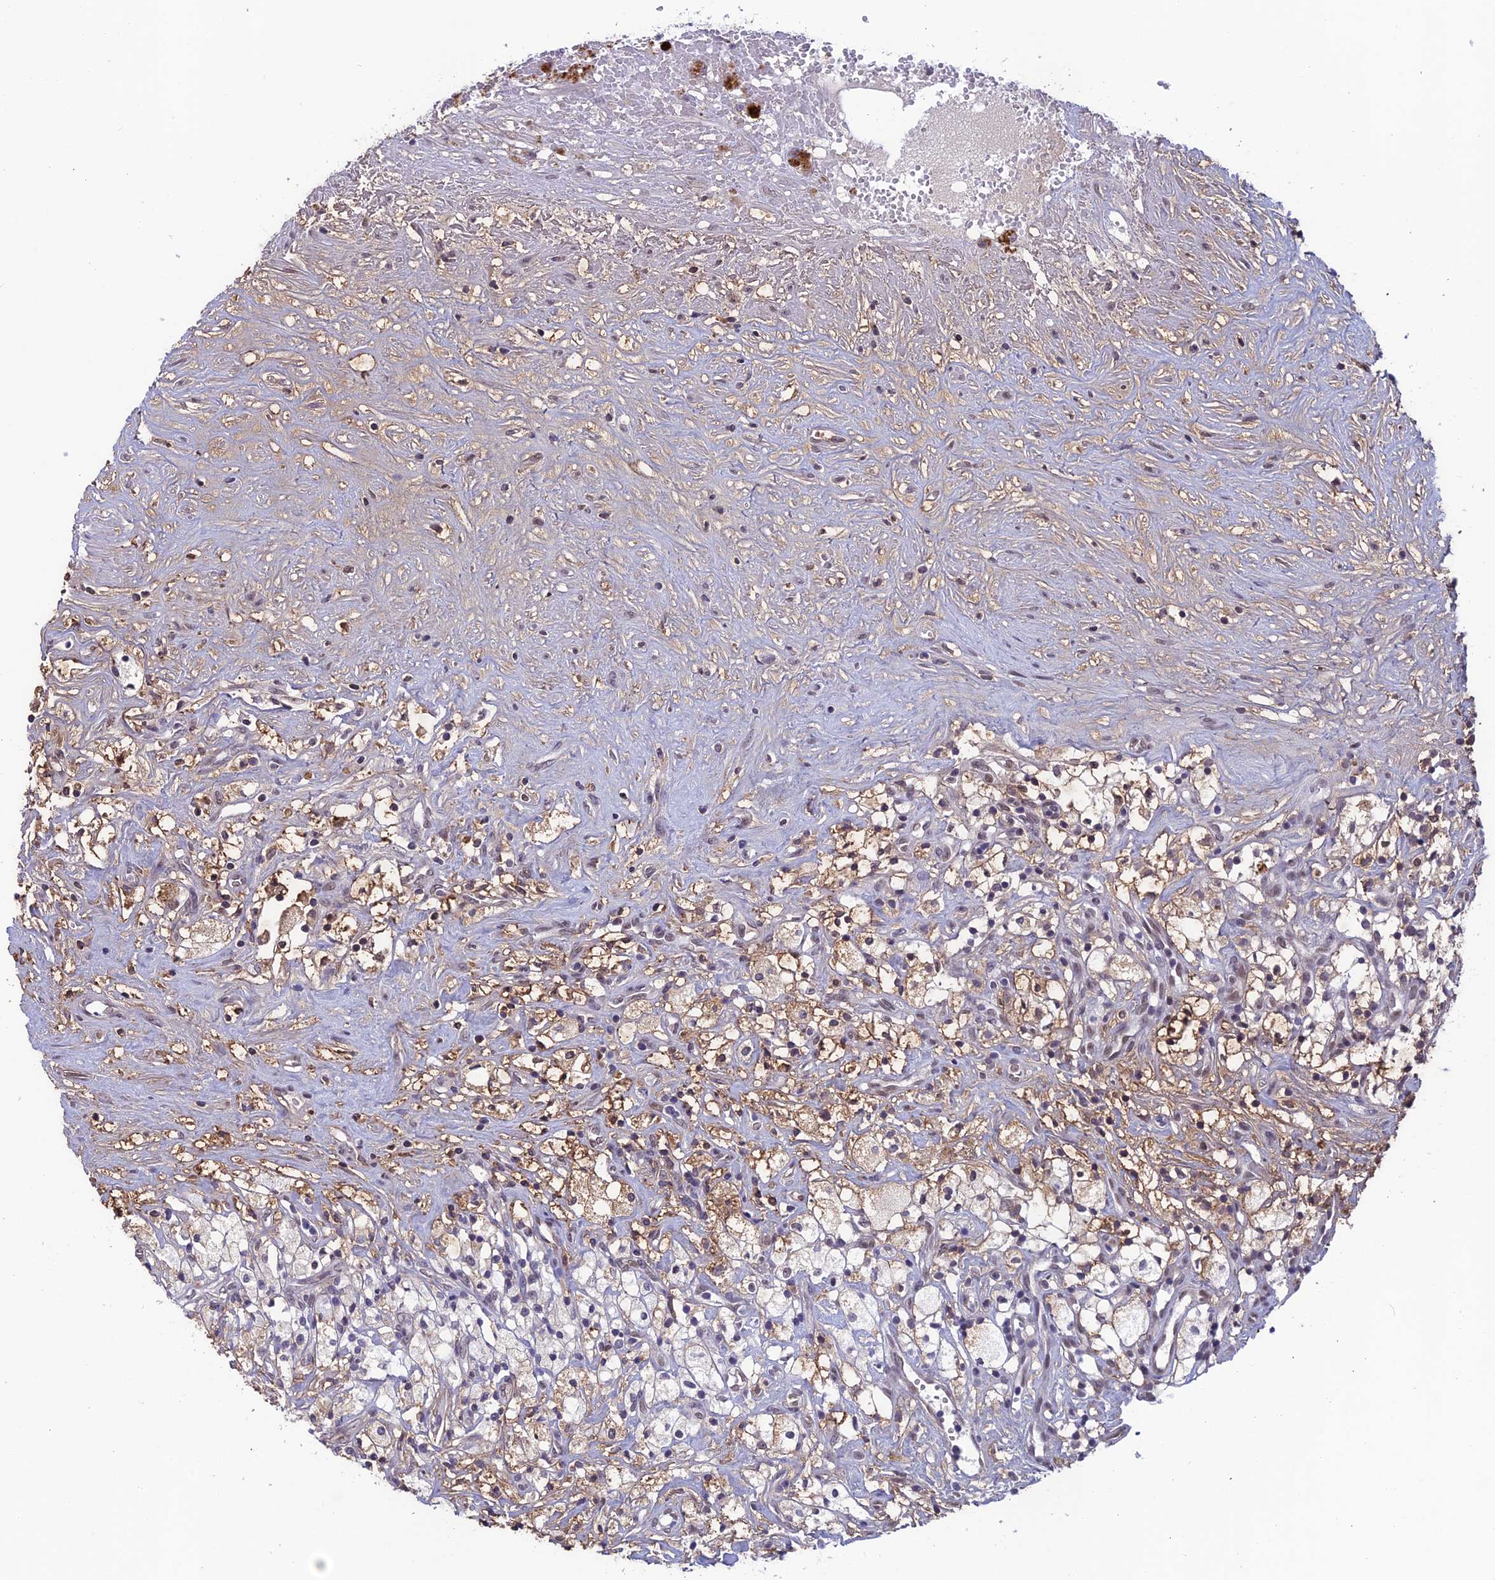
{"staining": {"intensity": "moderate", "quantity": "<25%", "location": "cytoplasmic/membranous"}, "tissue": "renal cancer", "cell_type": "Tumor cells", "image_type": "cancer", "snomed": [{"axis": "morphology", "description": "Adenocarcinoma, NOS"}, {"axis": "topography", "description": "Kidney"}], "caption": "There is low levels of moderate cytoplasmic/membranous positivity in tumor cells of renal cancer (adenocarcinoma), as demonstrated by immunohistochemical staining (brown color).", "gene": "FKBPL", "patient": {"sex": "male", "age": 59}}